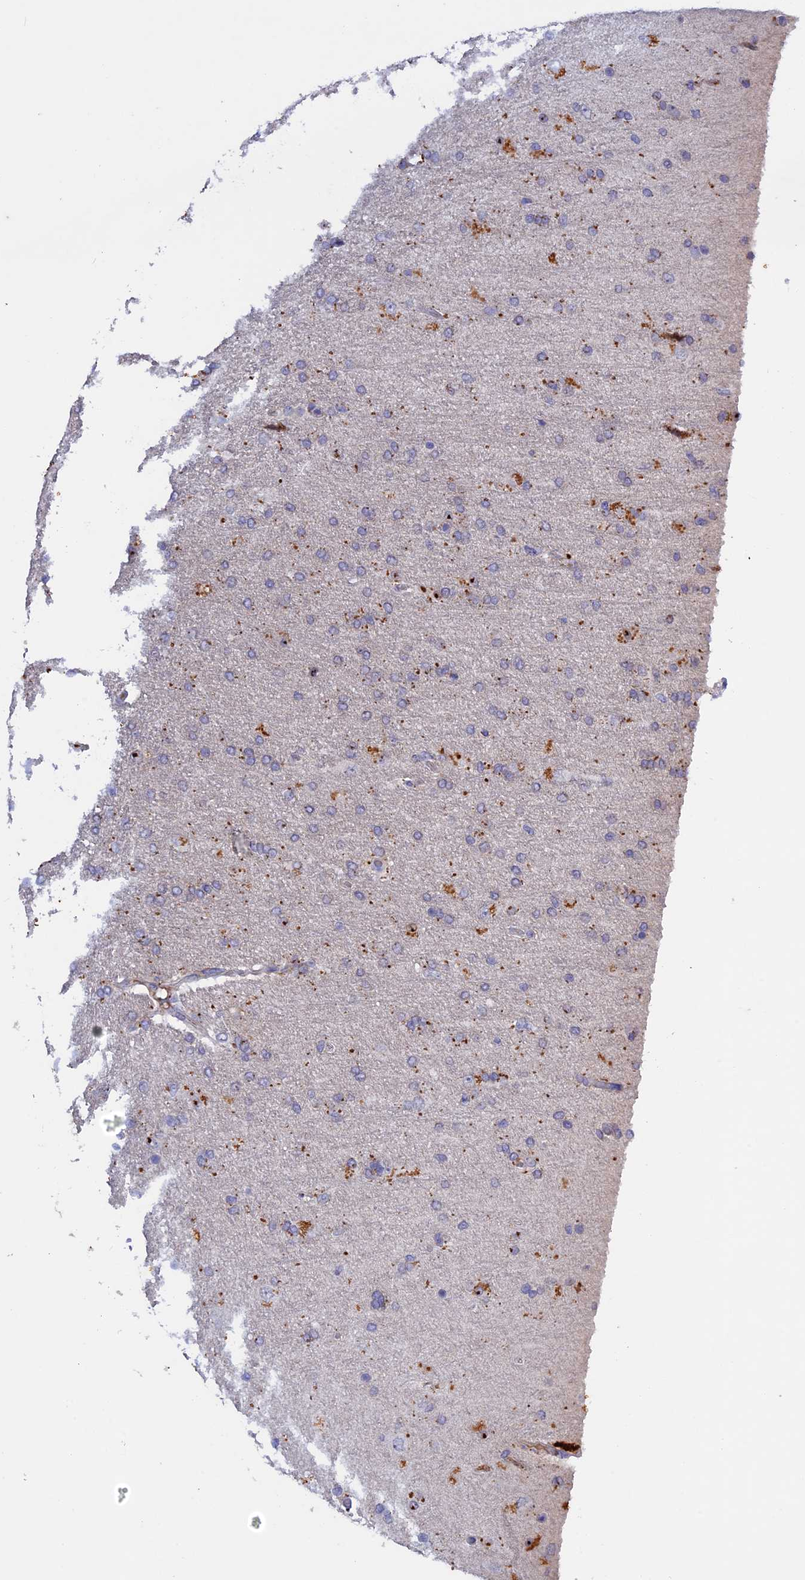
{"staining": {"intensity": "weak", "quantity": "<25%", "location": "cytoplasmic/membranous"}, "tissue": "glioma", "cell_type": "Tumor cells", "image_type": "cancer", "snomed": [{"axis": "morphology", "description": "Glioma, malignant, High grade"}, {"axis": "topography", "description": "Brain"}], "caption": "Histopathology image shows no protein staining in tumor cells of high-grade glioma (malignant) tissue. Brightfield microscopy of immunohistochemistry stained with DAB (brown) and hematoxylin (blue), captured at high magnification.", "gene": "GK5", "patient": {"sex": "male", "age": 72}}